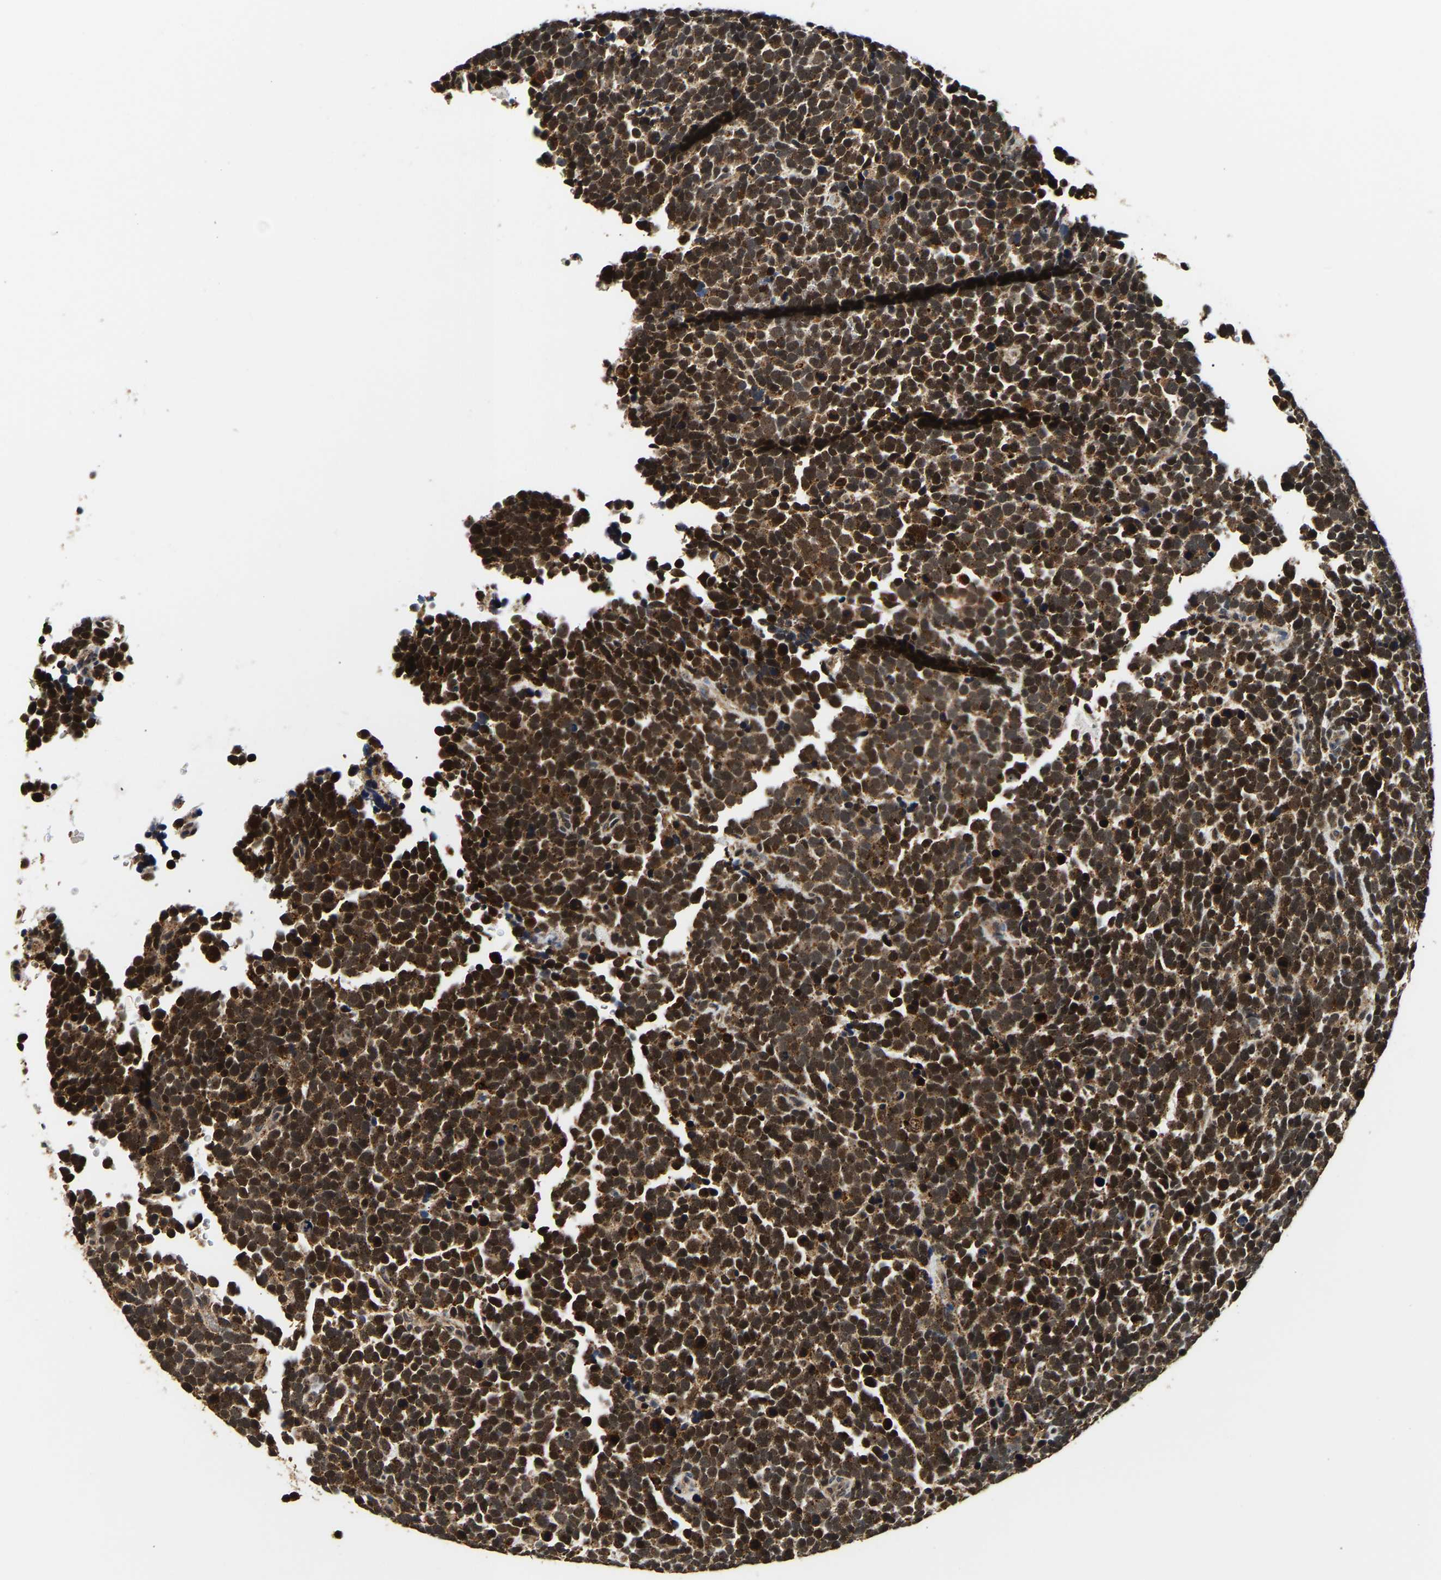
{"staining": {"intensity": "strong", "quantity": ">75%", "location": "cytoplasmic/membranous,nuclear"}, "tissue": "urothelial cancer", "cell_type": "Tumor cells", "image_type": "cancer", "snomed": [{"axis": "morphology", "description": "Urothelial carcinoma, High grade"}, {"axis": "topography", "description": "Urinary bladder"}], "caption": "A micrograph of human urothelial cancer stained for a protein exhibits strong cytoplasmic/membranous and nuclear brown staining in tumor cells.", "gene": "SMU1", "patient": {"sex": "female", "age": 82}}